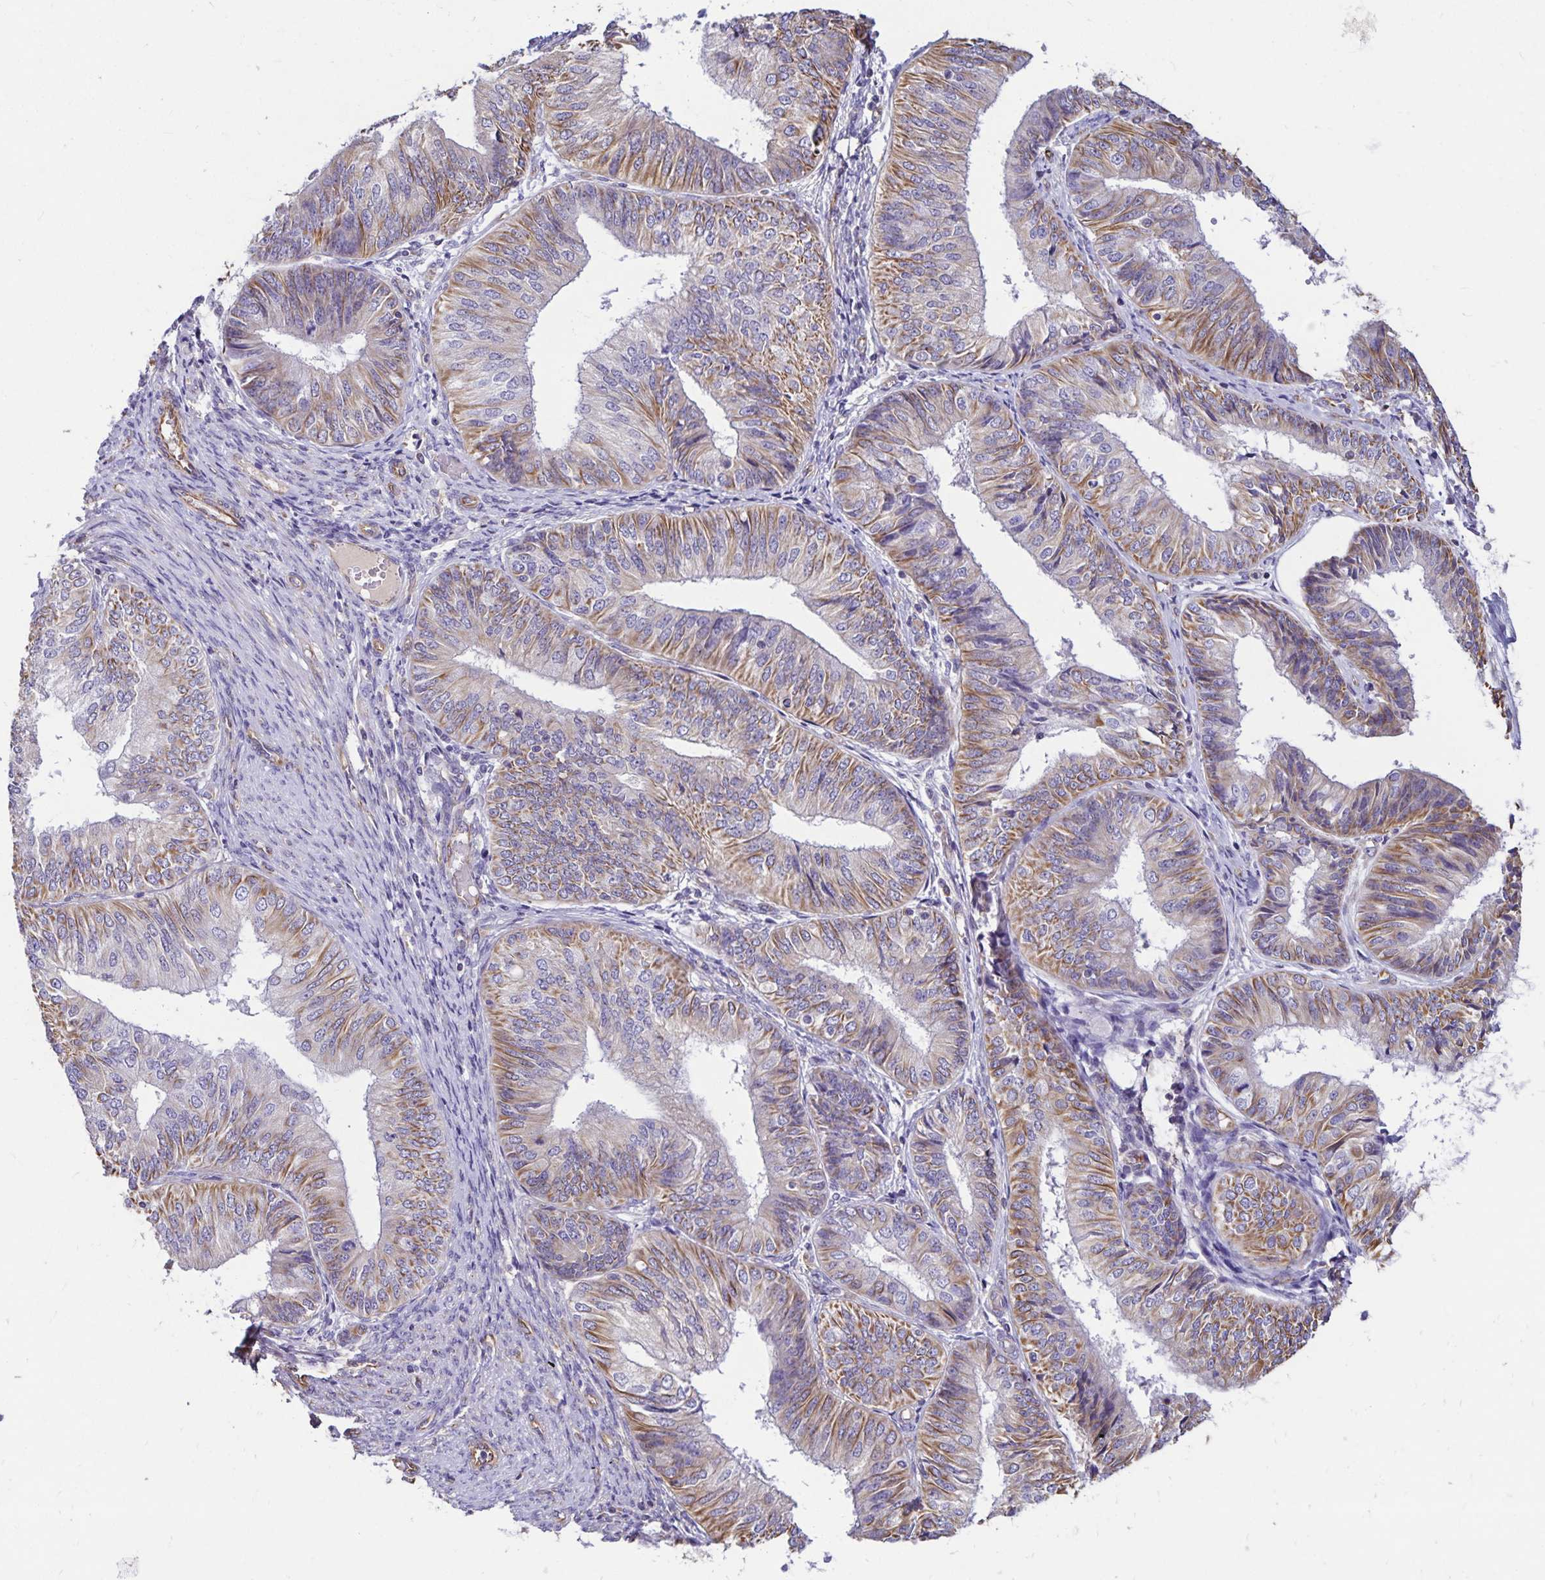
{"staining": {"intensity": "moderate", "quantity": "25%-75%", "location": "cytoplasmic/membranous"}, "tissue": "endometrial cancer", "cell_type": "Tumor cells", "image_type": "cancer", "snomed": [{"axis": "morphology", "description": "Adenocarcinoma, NOS"}, {"axis": "topography", "description": "Endometrium"}], "caption": "Immunohistochemistry (IHC) image of neoplastic tissue: human endometrial cancer stained using immunohistochemistry demonstrates medium levels of moderate protein expression localized specifically in the cytoplasmic/membranous of tumor cells, appearing as a cytoplasmic/membranous brown color.", "gene": "TRPV6", "patient": {"sex": "female", "age": 58}}